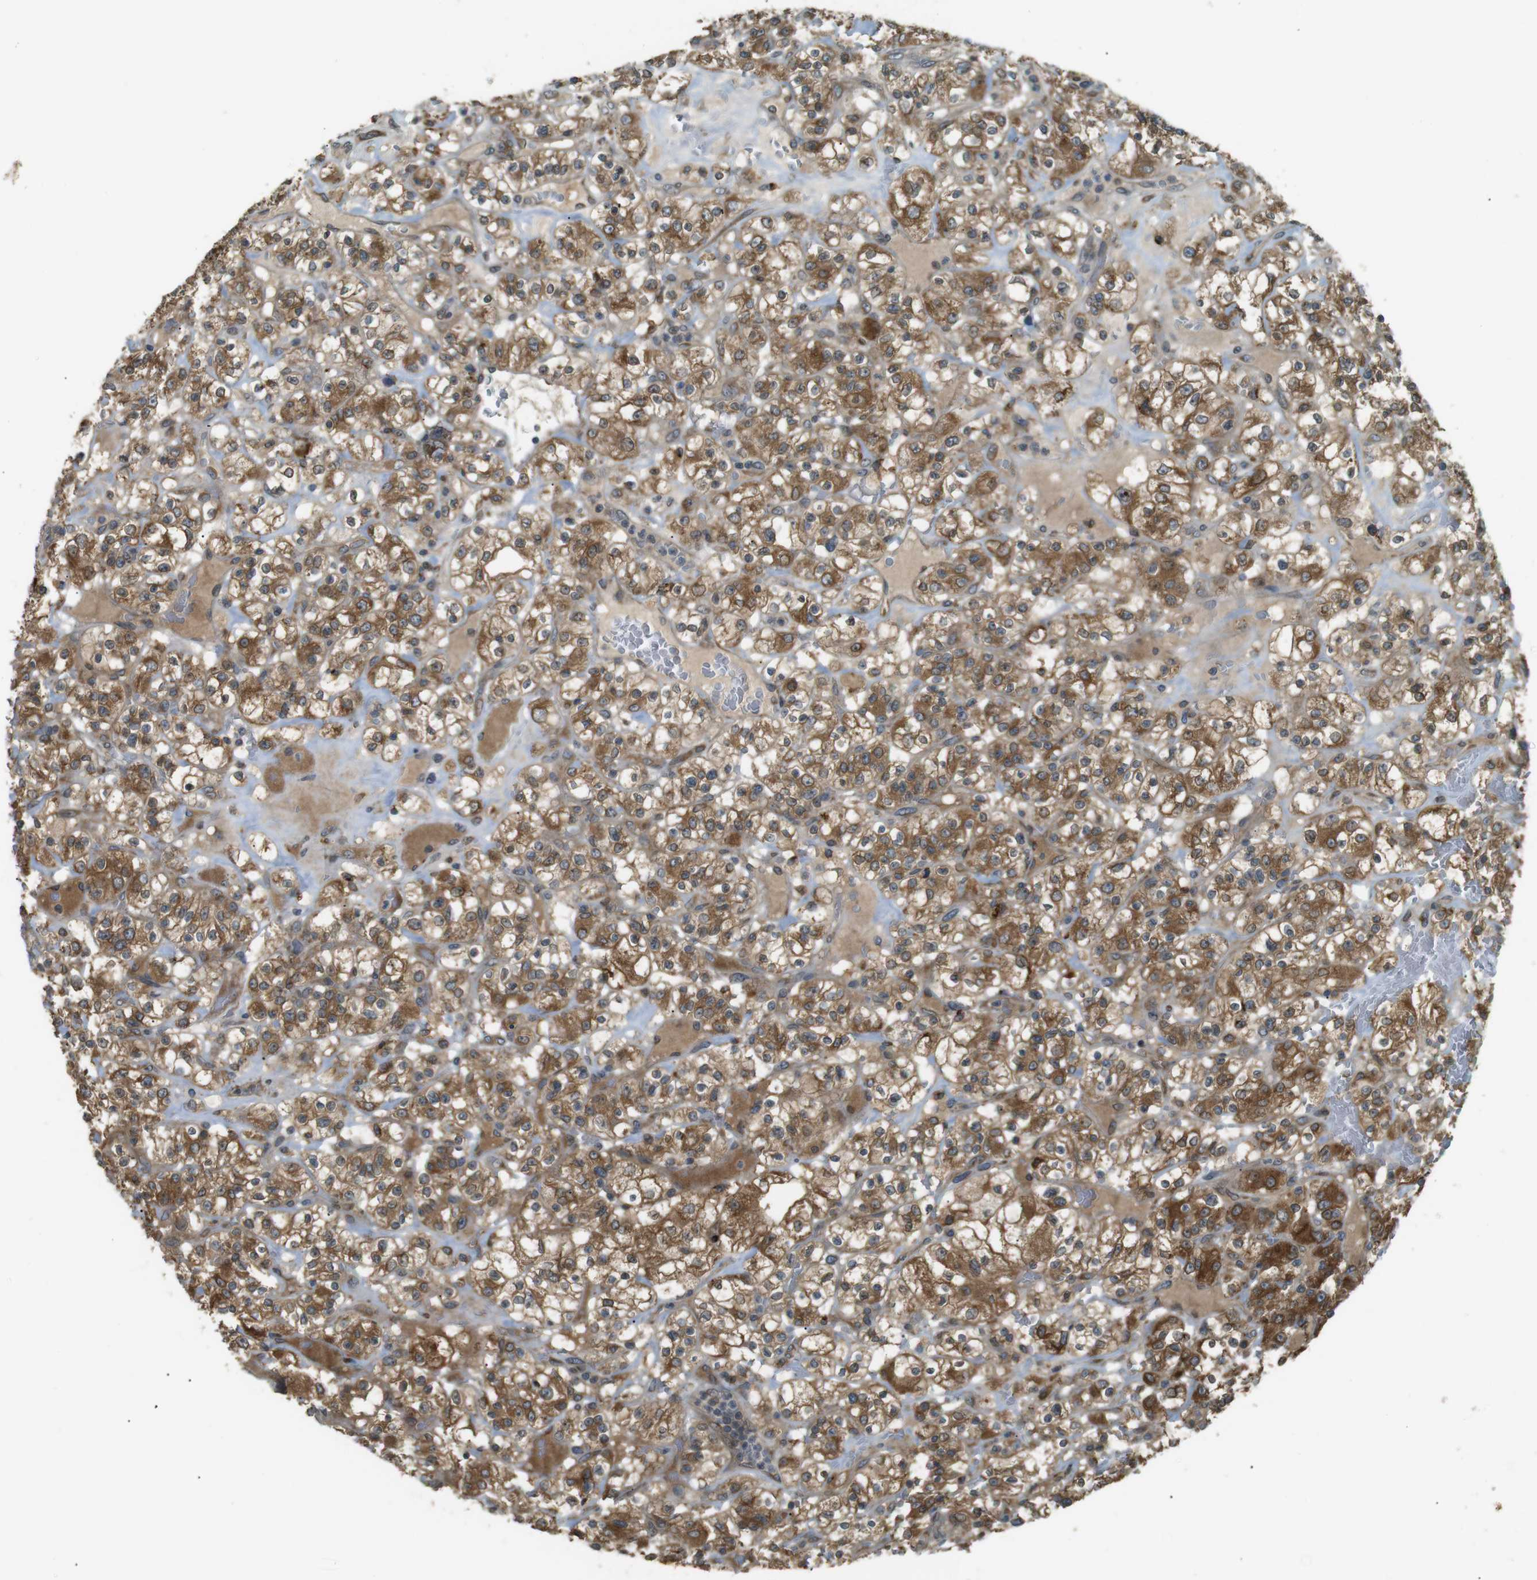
{"staining": {"intensity": "moderate", "quantity": ">75%", "location": "cytoplasmic/membranous"}, "tissue": "renal cancer", "cell_type": "Tumor cells", "image_type": "cancer", "snomed": [{"axis": "morphology", "description": "Normal tissue, NOS"}, {"axis": "morphology", "description": "Adenocarcinoma, NOS"}, {"axis": "topography", "description": "Kidney"}], "caption": "This micrograph reveals immunohistochemistry staining of renal cancer, with medium moderate cytoplasmic/membranous expression in about >75% of tumor cells.", "gene": "TMED4", "patient": {"sex": "female", "age": 72}}